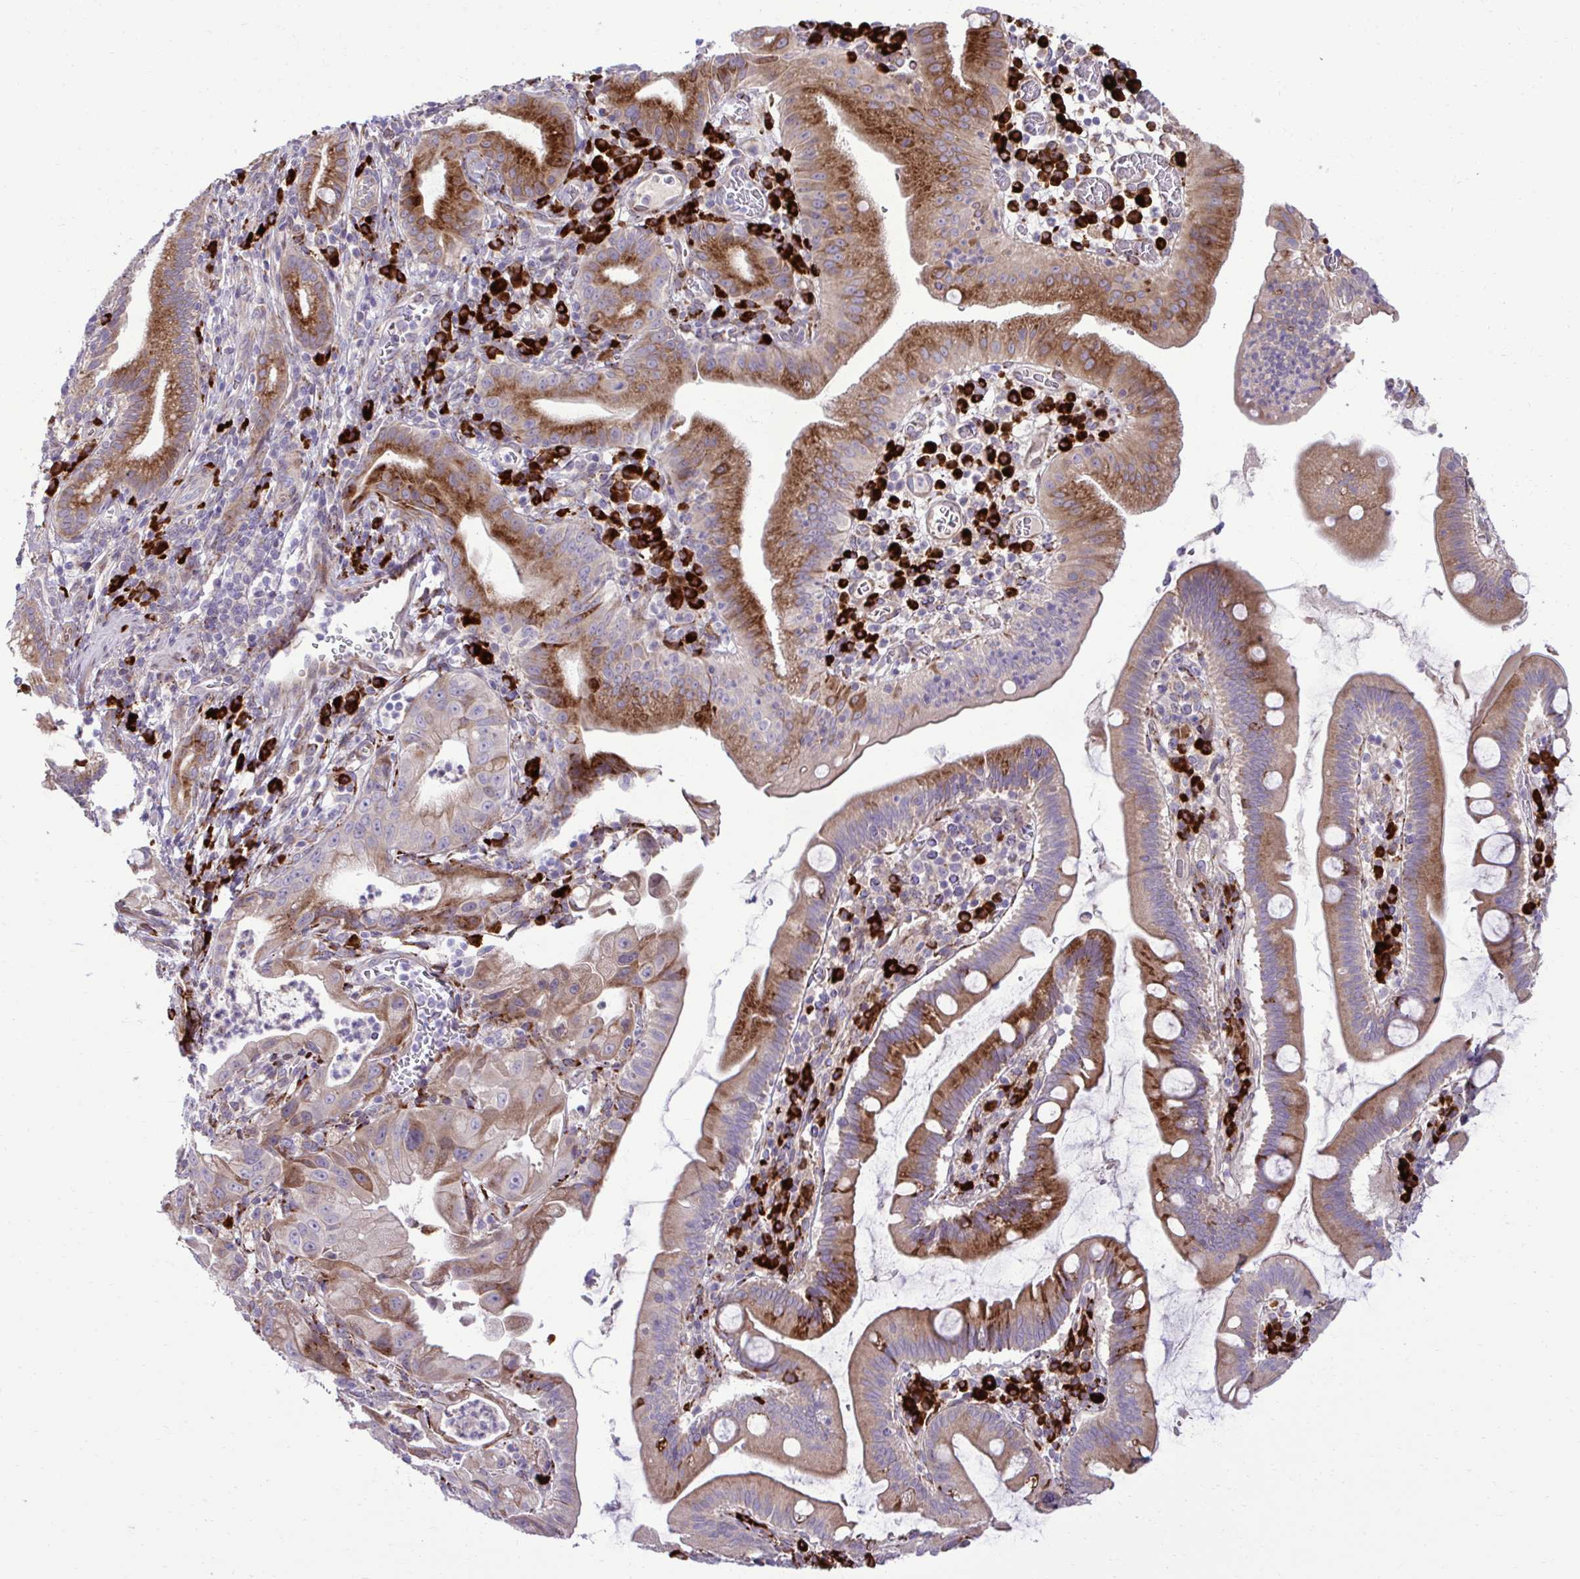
{"staining": {"intensity": "strong", "quantity": "25%-75%", "location": "cytoplasmic/membranous"}, "tissue": "pancreatic cancer", "cell_type": "Tumor cells", "image_type": "cancer", "snomed": [{"axis": "morphology", "description": "Adenocarcinoma, NOS"}, {"axis": "topography", "description": "Pancreas"}], "caption": "Immunohistochemistry staining of adenocarcinoma (pancreatic), which reveals high levels of strong cytoplasmic/membranous staining in about 25%-75% of tumor cells indicating strong cytoplasmic/membranous protein expression. The staining was performed using DAB (brown) for protein detection and nuclei were counterstained in hematoxylin (blue).", "gene": "LIMS1", "patient": {"sex": "male", "age": 68}}